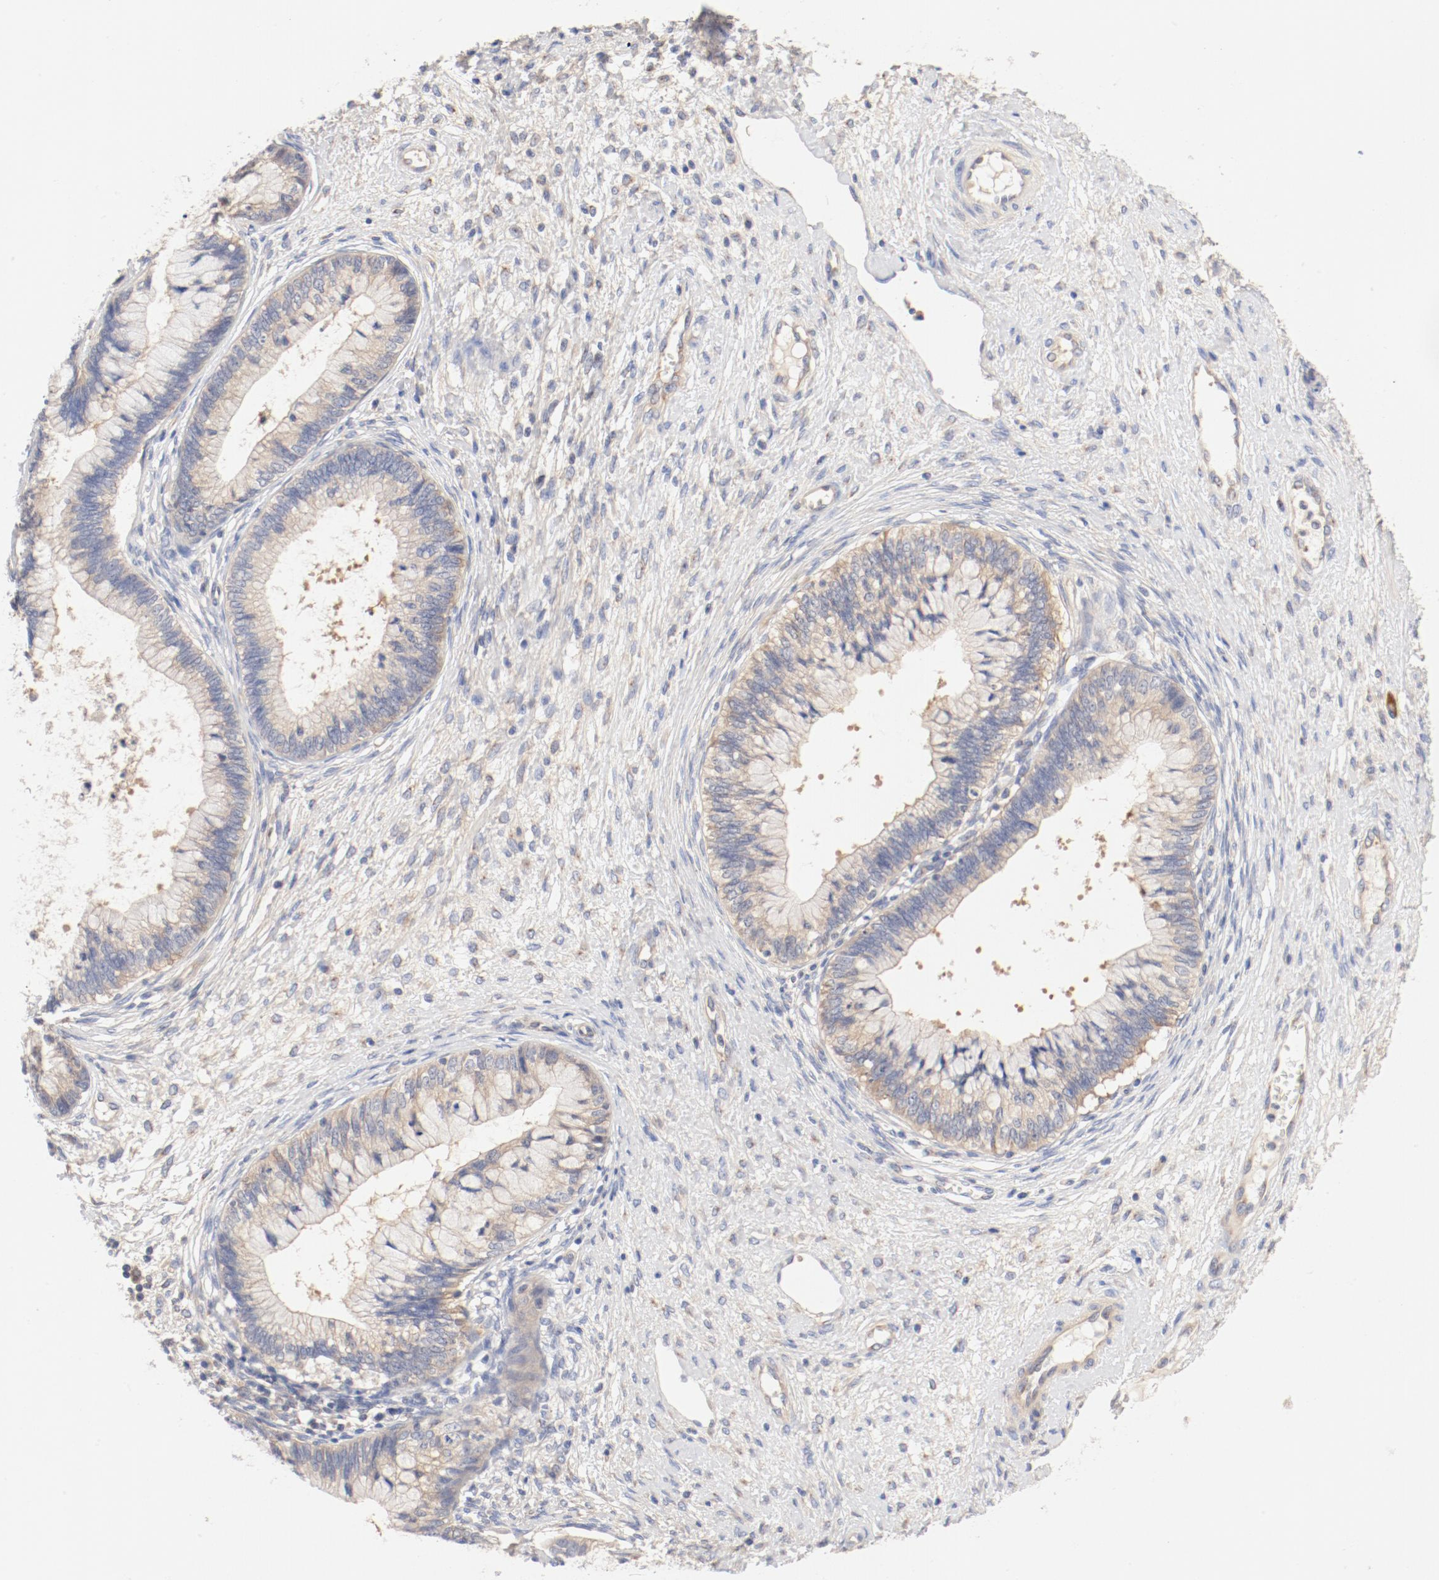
{"staining": {"intensity": "weak", "quantity": "25%-75%", "location": "cytoplasmic/membranous"}, "tissue": "cervical cancer", "cell_type": "Tumor cells", "image_type": "cancer", "snomed": [{"axis": "morphology", "description": "Adenocarcinoma, NOS"}, {"axis": "topography", "description": "Cervix"}], "caption": "Approximately 25%-75% of tumor cells in human cervical adenocarcinoma reveal weak cytoplasmic/membranous protein staining as visualized by brown immunohistochemical staining.", "gene": "DYNC1H1", "patient": {"sex": "female", "age": 44}}